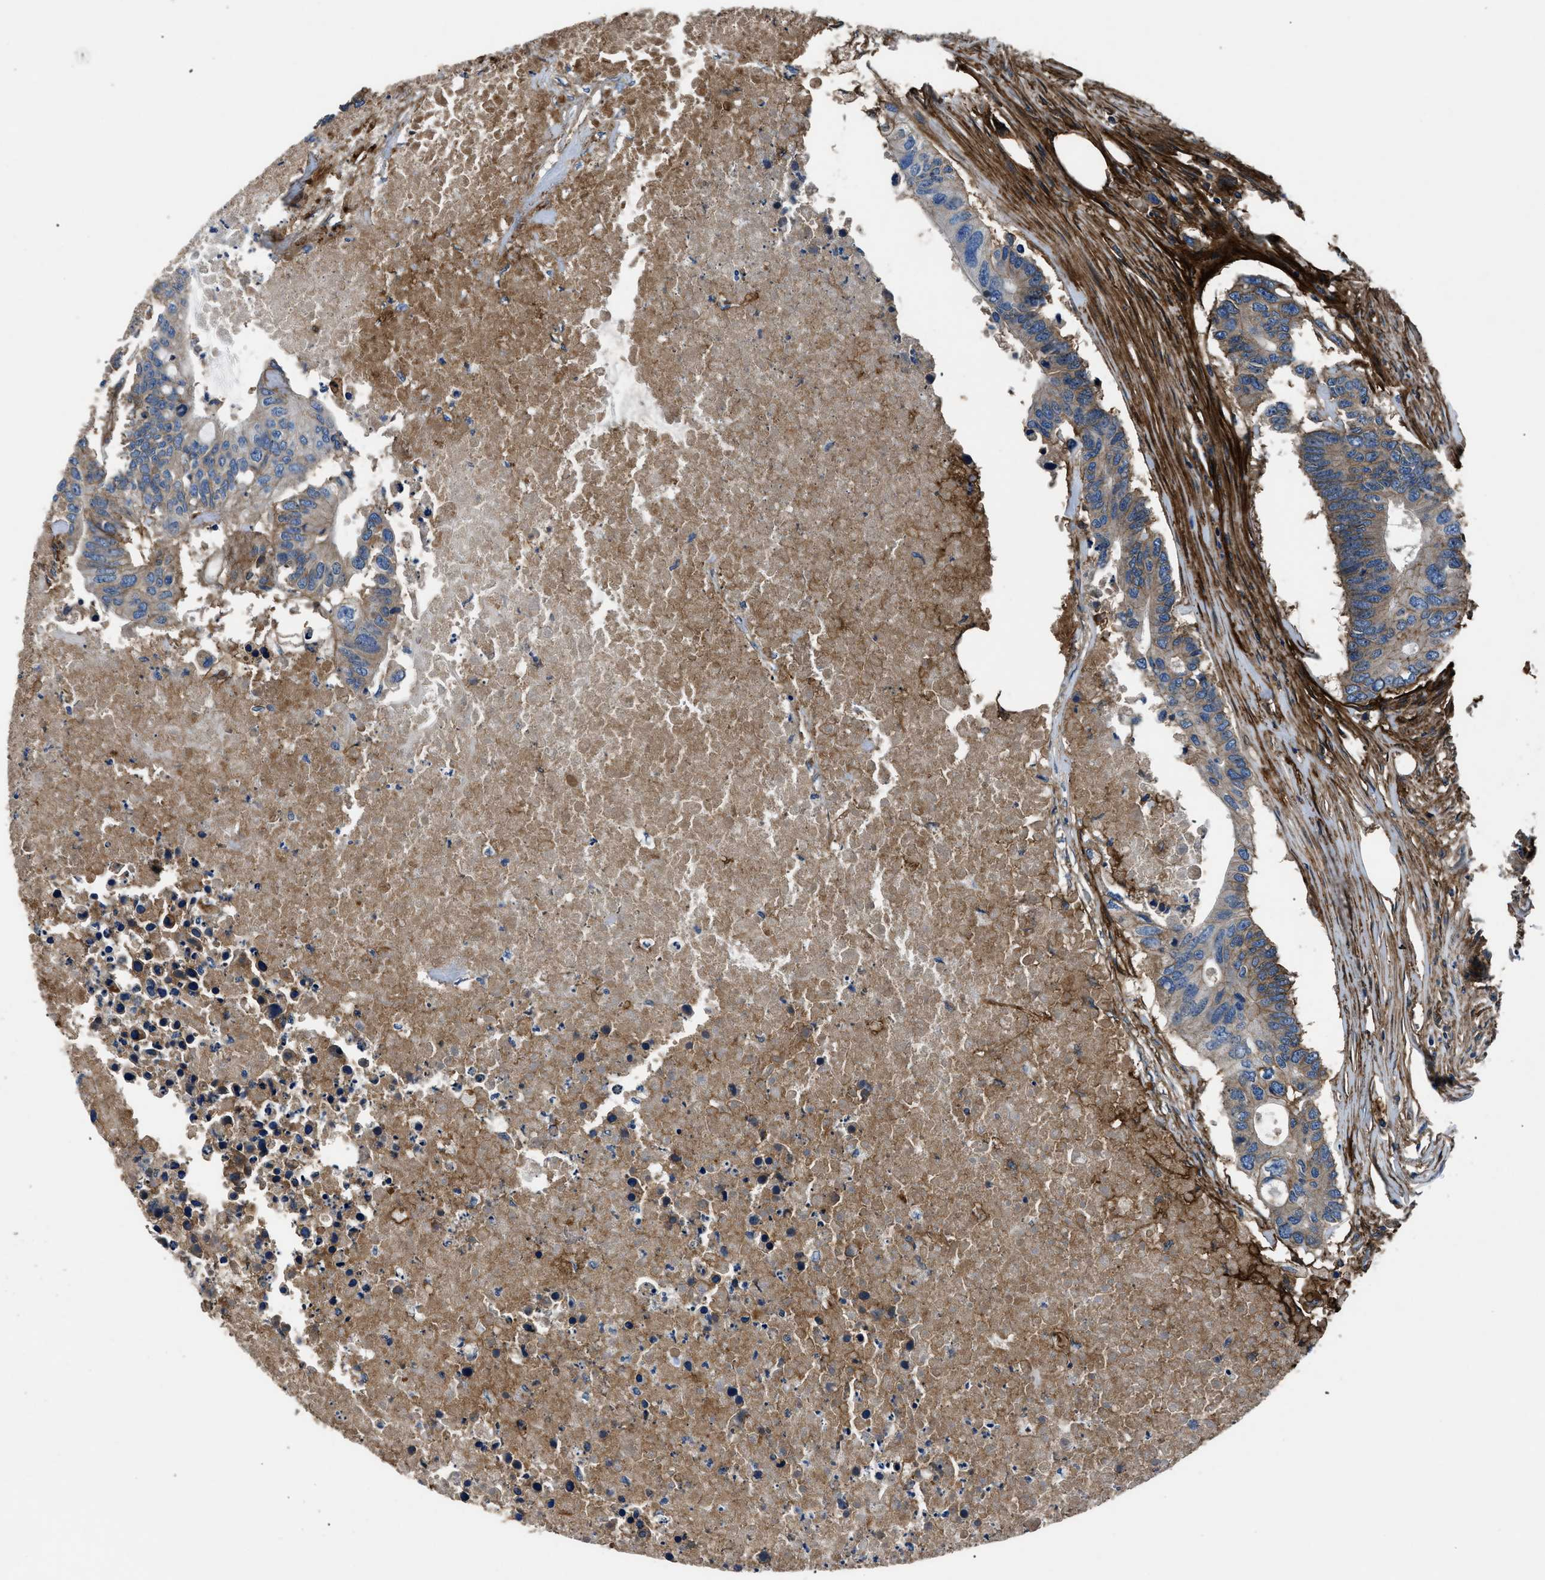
{"staining": {"intensity": "moderate", "quantity": "25%-75%", "location": "cytoplasmic/membranous"}, "tissue": "colorectal cancer", "cell_type": "Tumor cells", "image_type": "cancer", "snomed": [{"axis": "morphology", "description": "Adenocarcinoma, NOS"}, {"axis": "topography", "description": "Colon"}], "caption": "Protein expression analysis of human adenocarcinoma (colorectal) reveals moderate cytoplasmic/membranous staining in about 25%-75% of tumor cells. Immunohistochemistry stains the protein in brown and the nuclei are stained blue.", "gene": "CD276", "patient": {"sex": "male", "age": 71}}